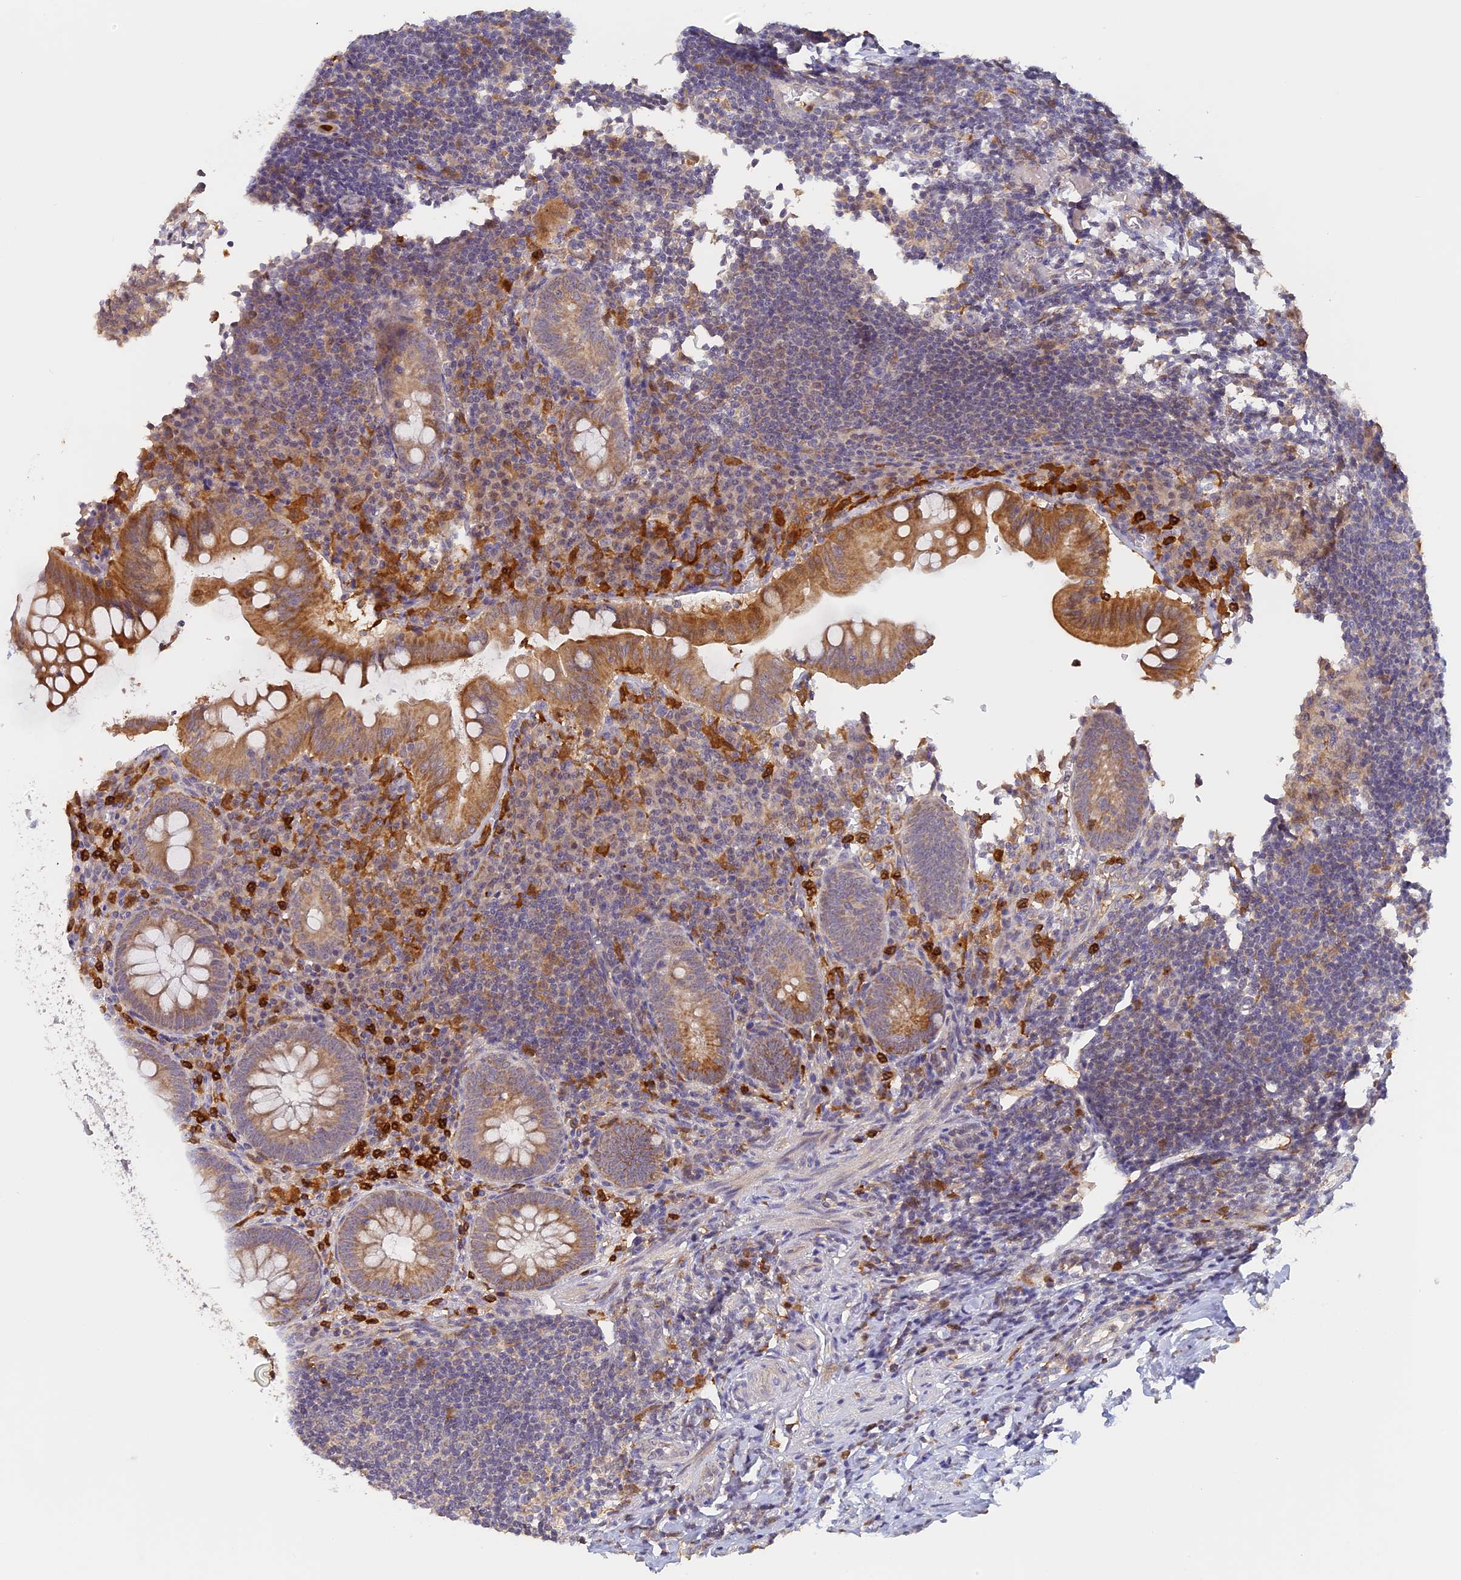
{"staining": {"intensity": "moderate", "quantity": "25%-75%", "location": "cytoplasmic/membranous"}, "tissue": "appendix", "cell_type": "Glandular cells", "image_type": "normal", "snomed": [{"axis": "morphology", "description": "Normal tissue, NOS"}, {"axis": "topography", "description": "Appendix"}], "caption": "A brown stain shows moderate cytoplasmic/membranous positivity of a protein in glandular cells of benign appendix.", "gene": "NCF4", "patient": {"sex": "female", "age": 33}}